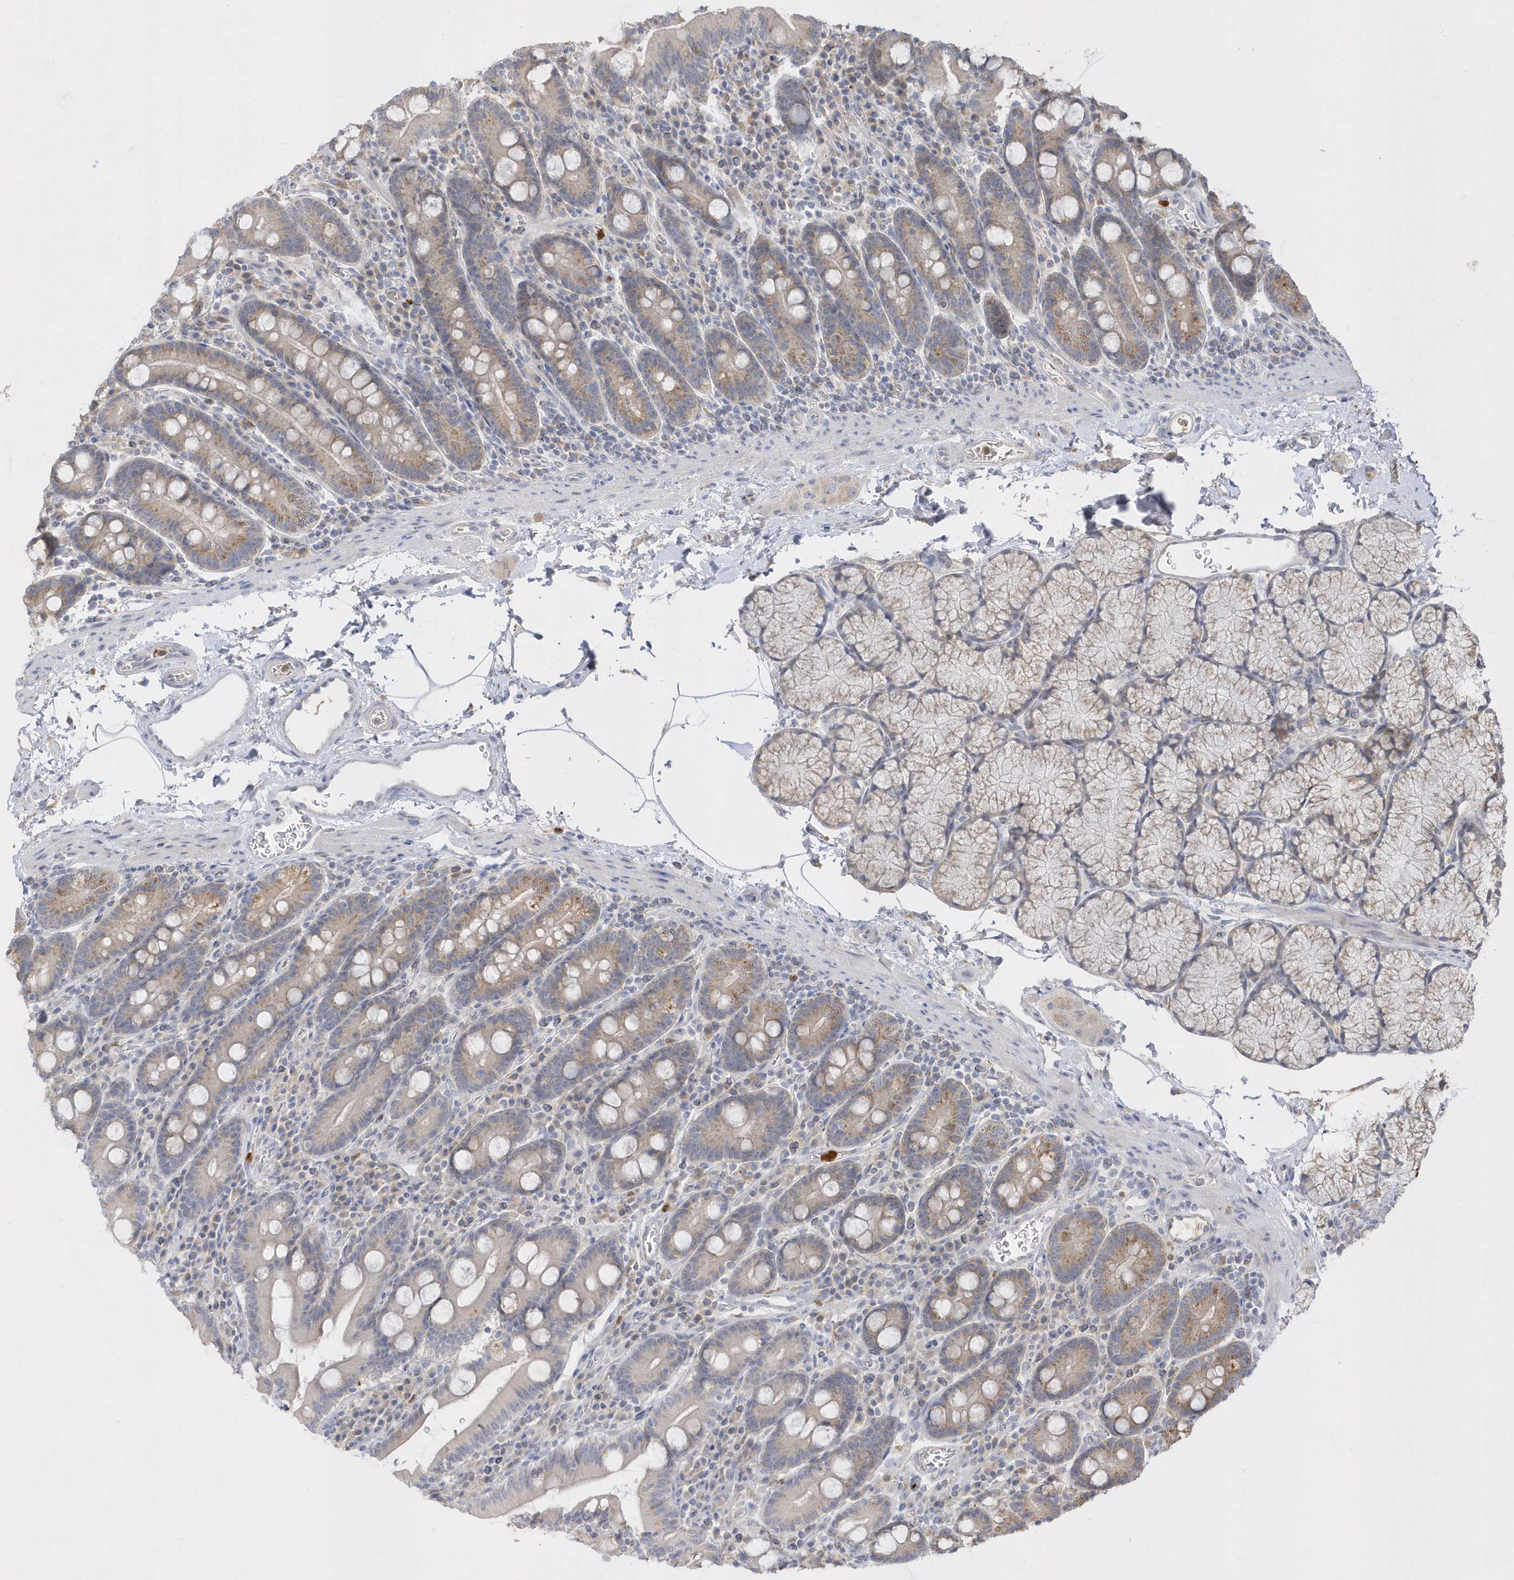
{"staining": {"intensity": "moderate", "quantity": "<25%", "location": "cytoplasmic/membranous"}, "tissue": "duodenum", "cell_type": "Glandular cells", "image_type": "normal", "snomed": [{"axis": "morphology", "description": "Normal tissue, NOS"}, {"axis": "topography", "description": "Duodenum"}], "caption": "Brown immunohistochemical staining in normal human duodenum demonstrates moderate cytoplasmic/membranous positivity in about <25% of glandular cells.", "gene": "DPP9", "patient": {"sex": "male", "age": 35}}